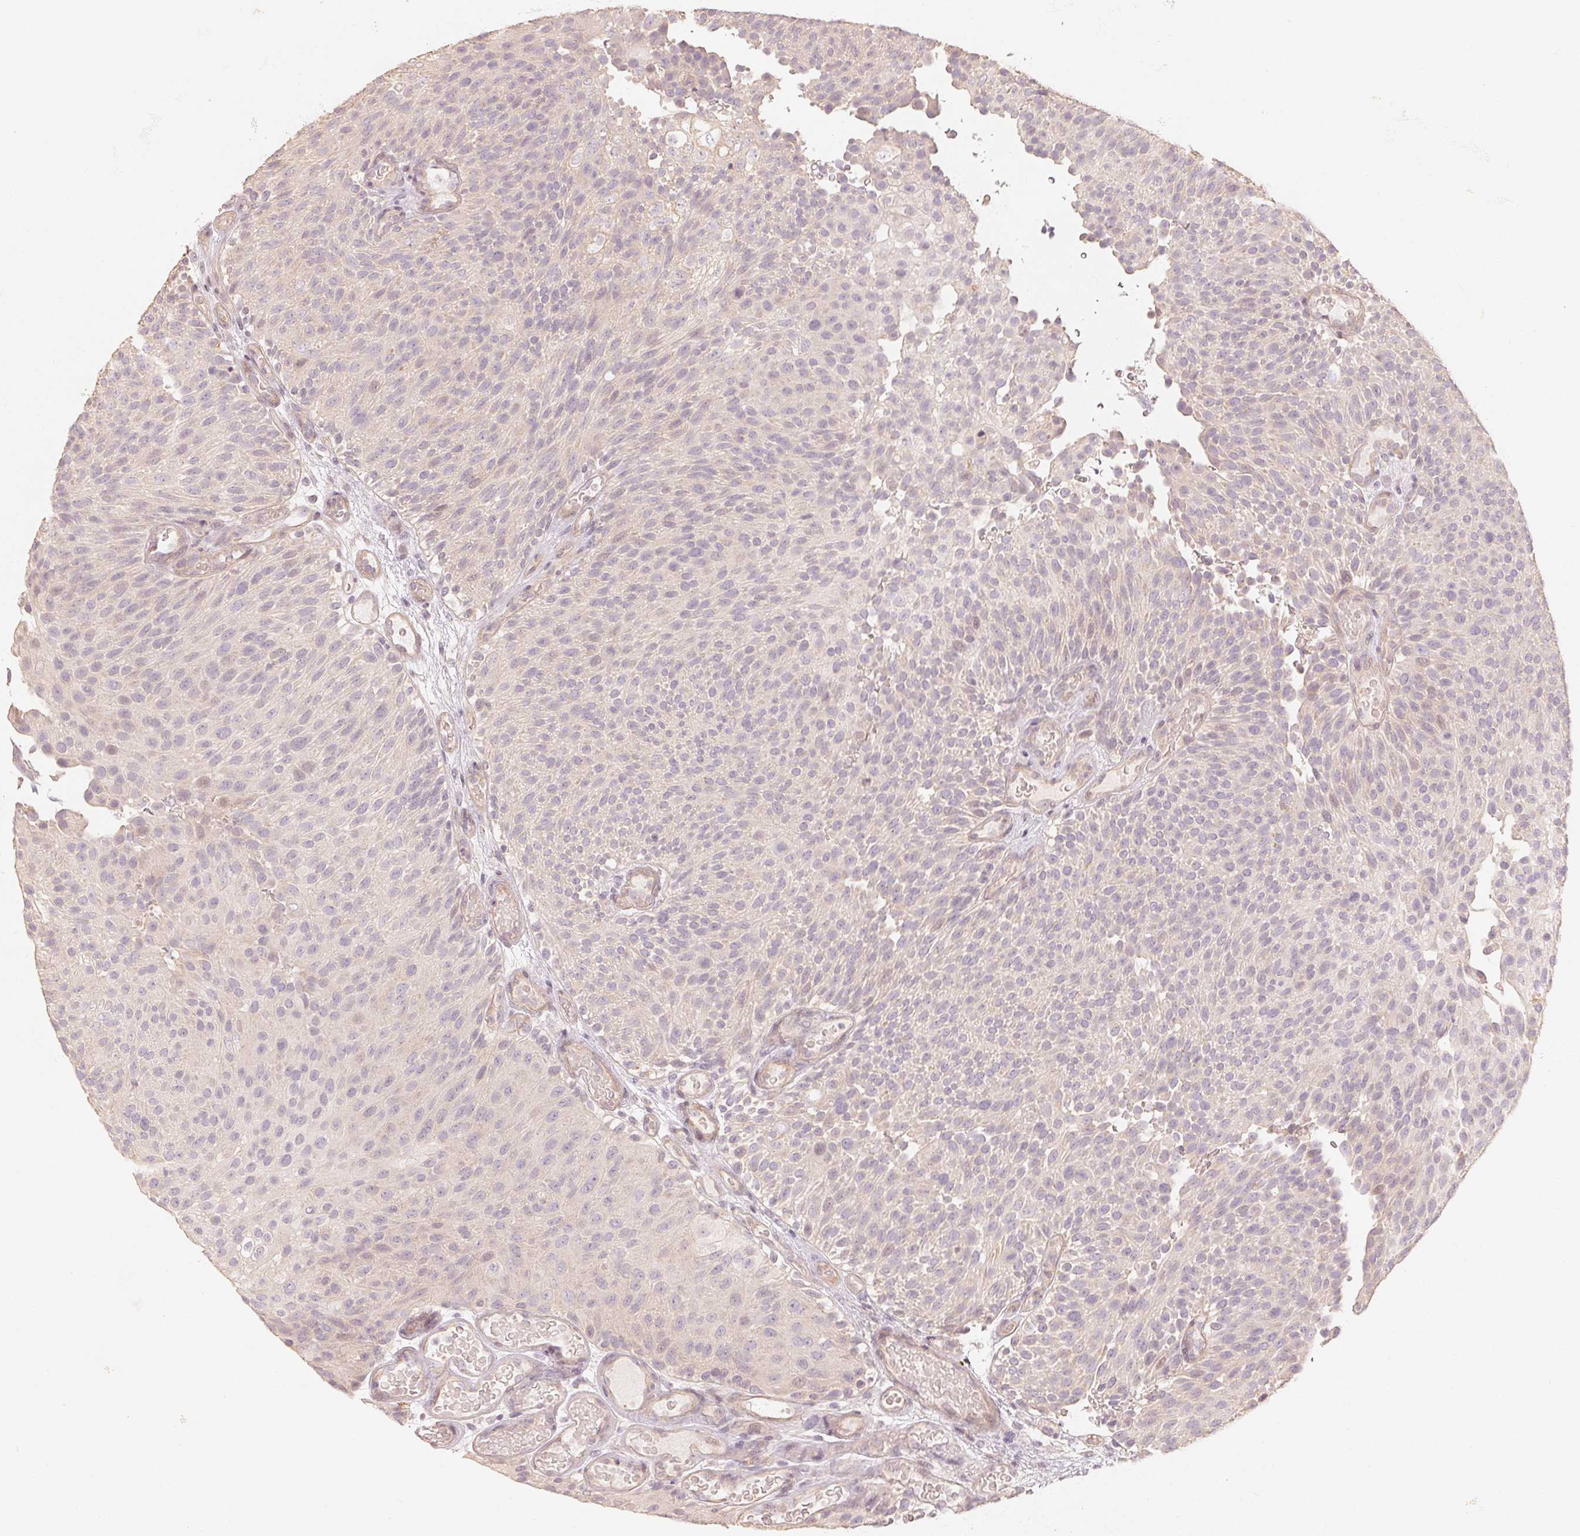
{"staining": {"intensity": "negative", "quantity": "none", "location": "none"}, "tissue": "urothelial cancer", "cell_type": "Tumor cells", "image_type": "cancer", "snomed": [{"axis": "morphology", "description": "Urothelial carcinoma, Low grade"}, {"axis": "topography", "description": "Urinary bladder"}], "caption": "The histopathology image shows no significant staining in tumor cells of urothelial cancer.", "gene": "DENND2C", "patient": {"sex": "male", "age": 78}}